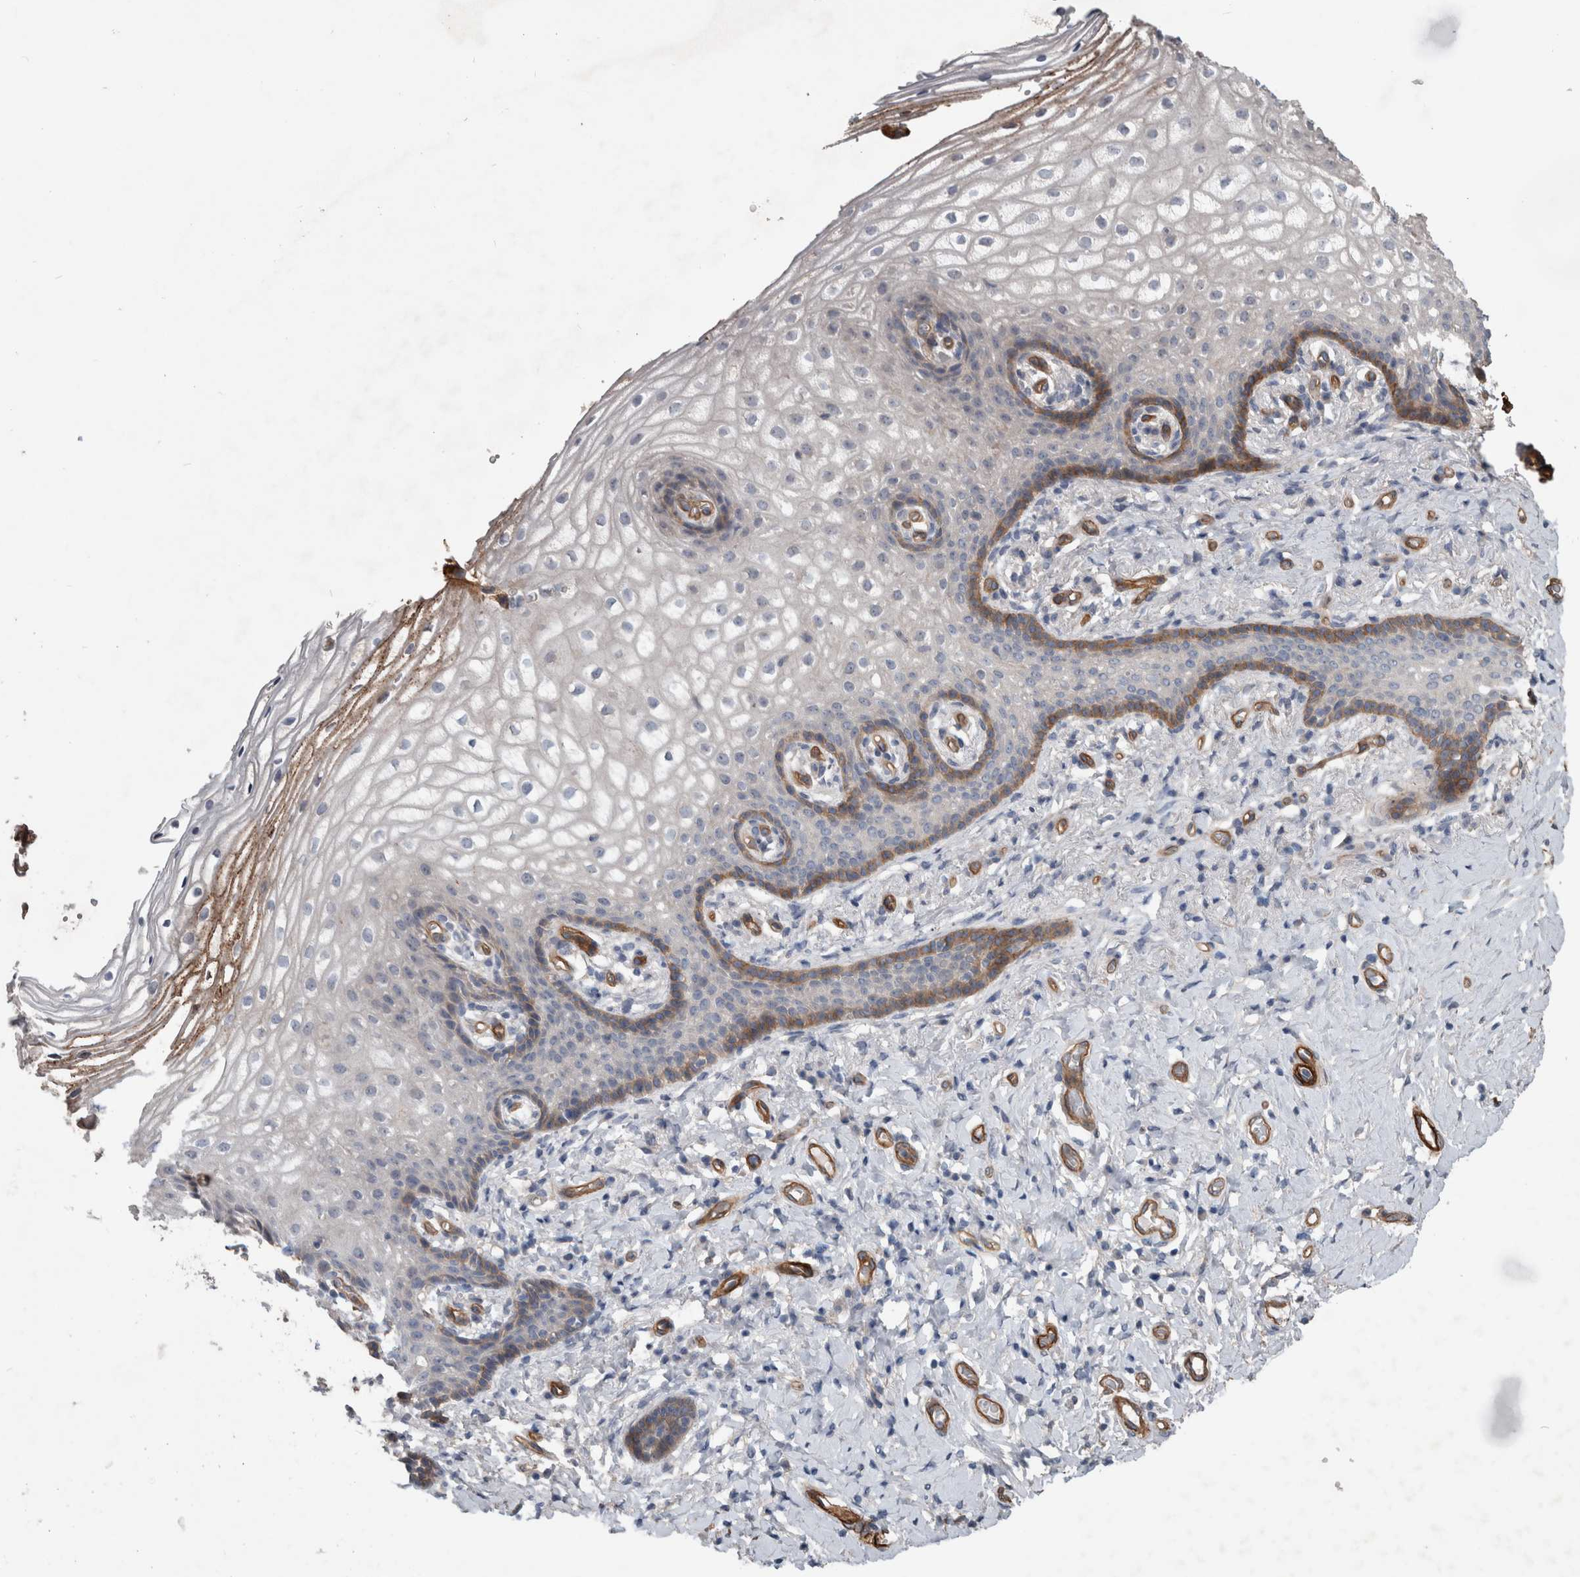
{"staining": {"intensity": "moderate", "quantity": "<25%", "location": "cytoplasmic/membranous"}, "tissue": "vagina", "cell_type": "Squamous epithelial cells", "image_type": "normal", "snomed": [{"axis": "morphology", "description": "Normal tissue, NOS"}, {"axis": "topography", "description": "Vagina"}], "caption": "IHC histopathology image of benign vagina stained for a protein (brown), which demonstrates low levels of moderate cytoplasmic/membranous expression in about <25% of squamous epithelial cells.", "gene": "BCAM", "patient": {"sex": "female", "age": 60}}